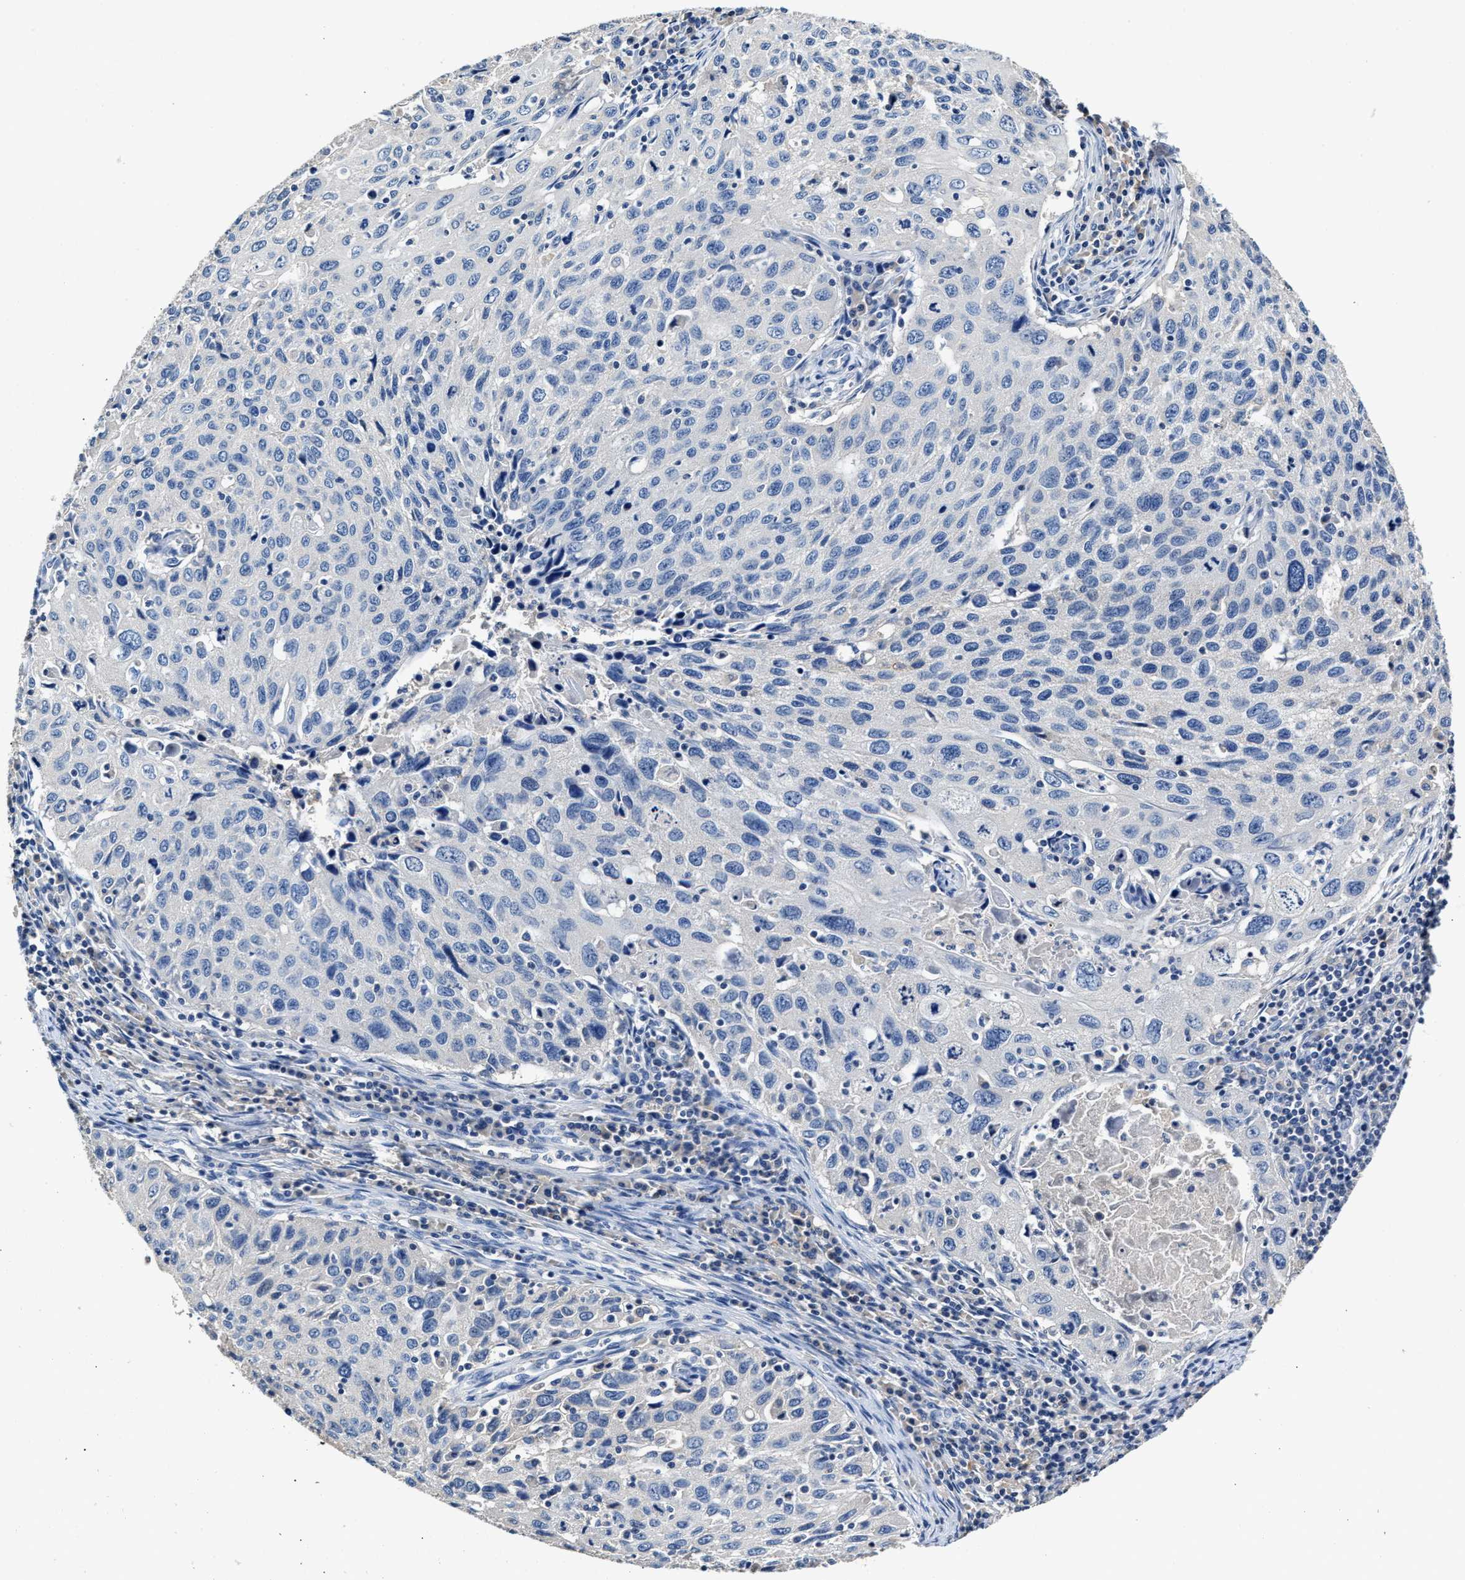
{"staining": {"intensity": "negative", "quantity": "none", "location": "none"}, "tissue": "cervical cancer", "cell_type": "Tumor cells", "image_type": "cancer", "snomed": [{"axis": "morphology", "description": "Squamous cell carcinoma, NOS"}, {"axis": "topography", "description": "Cervix"}], "caption": "Micrograph shows no significant protein expression in tumor cells of cervical cancer (squamous cell carcinoma).", "gene": "SLCO2B1", "patient": {"sex": "female", "age": 53}}